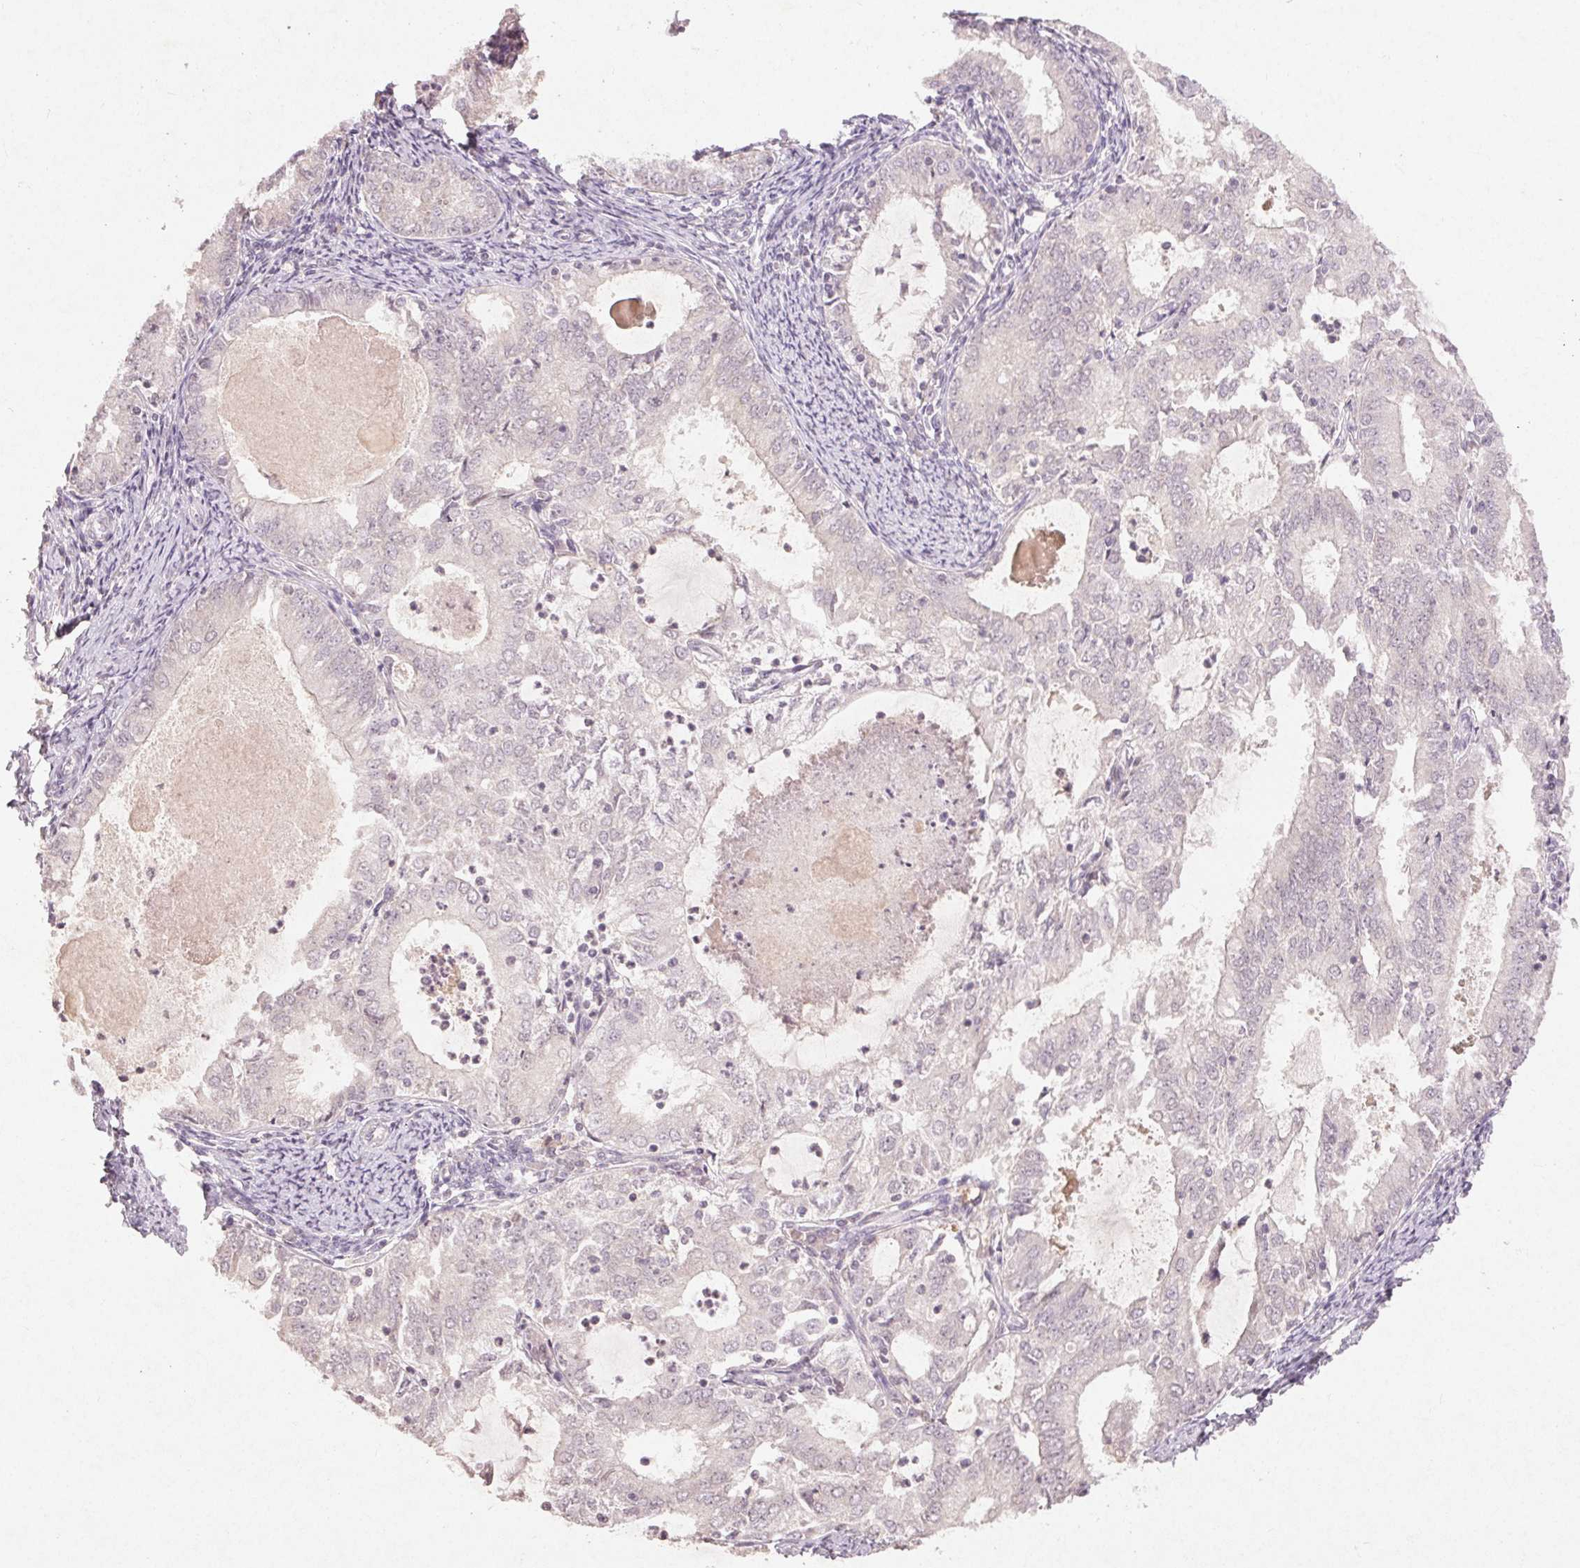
{"staining": {"intensity": "negative", "quantity": "none", "location": "none"}, "tissue": "endometrial cancer", "cell_type": "Tumor cells", "image_type": "cancer", "snomed": [{"axis": "morphology", "description": "Adenocarcinoma, NOS"}, {"axis": "topography", "description": "Endometrium"}], "caption": "Tumor cells are negative for protein expression in human endometrial cancer (adenocarcinoma).", "gene": "KLRC3", "patient": {"sex": "female", "age": 57}}